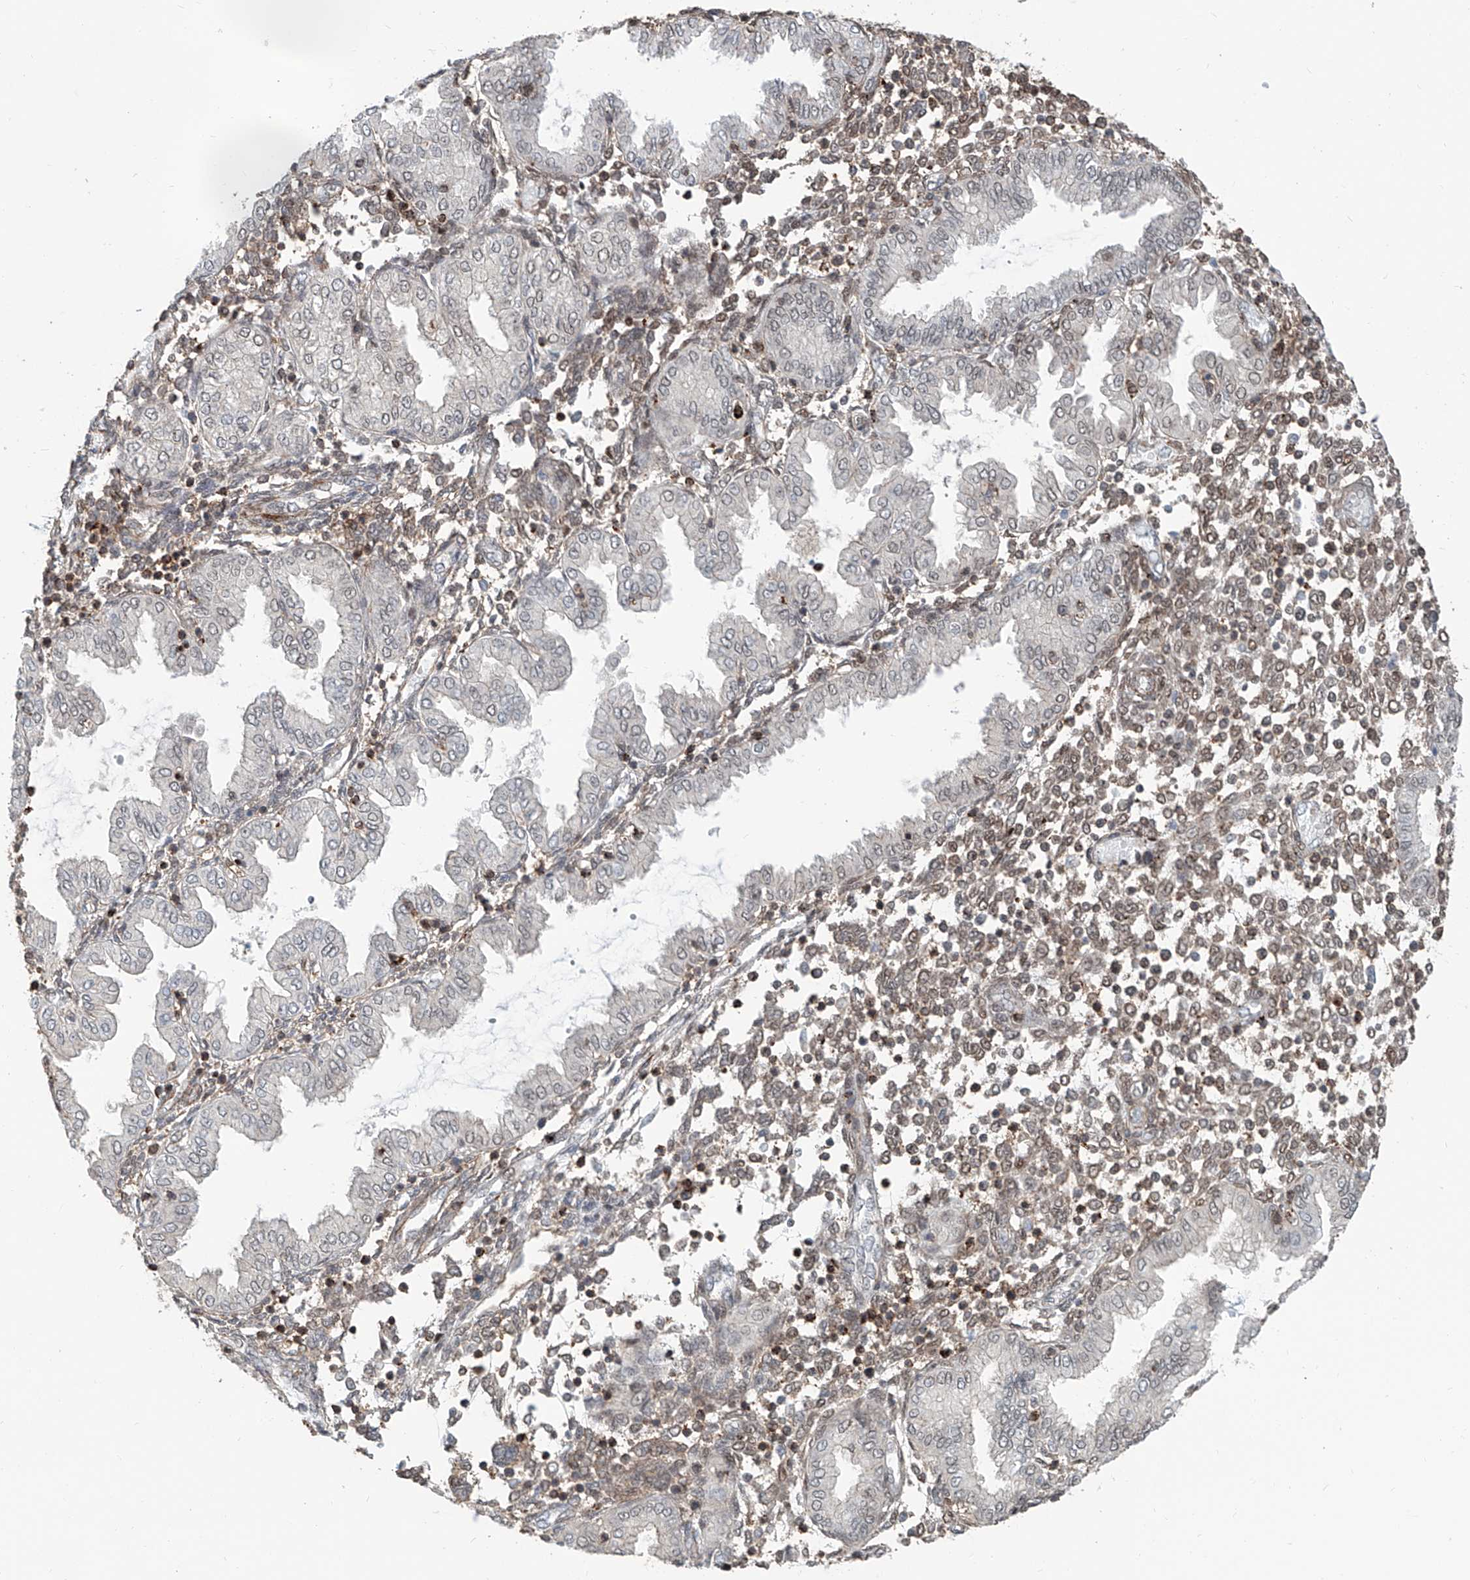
{"staining": {"intensity": "weak", "quantity": "25%-75%", "location": "nuclear"}, "tissue": "endometrium", "cell_type": "Cells in endometrial stroma", "image_type": "normal", "snomed": [{"axis": "morphology", "description": "Normal tissue, NOS"}, {"axis": "topography", "description": "Endometrium"}], "caption": "Cells in endometrial stroma show low levels of weak nuclear positivity in approximately 25%-75% of cells in unremarkable endometrium. The staining was performed using DAB, with brown indicating positive protein expression. Nuclei are stained blue with hematoxylin.", "gene": "SDE2", "patient": {"sex": "female", "age": 53}}